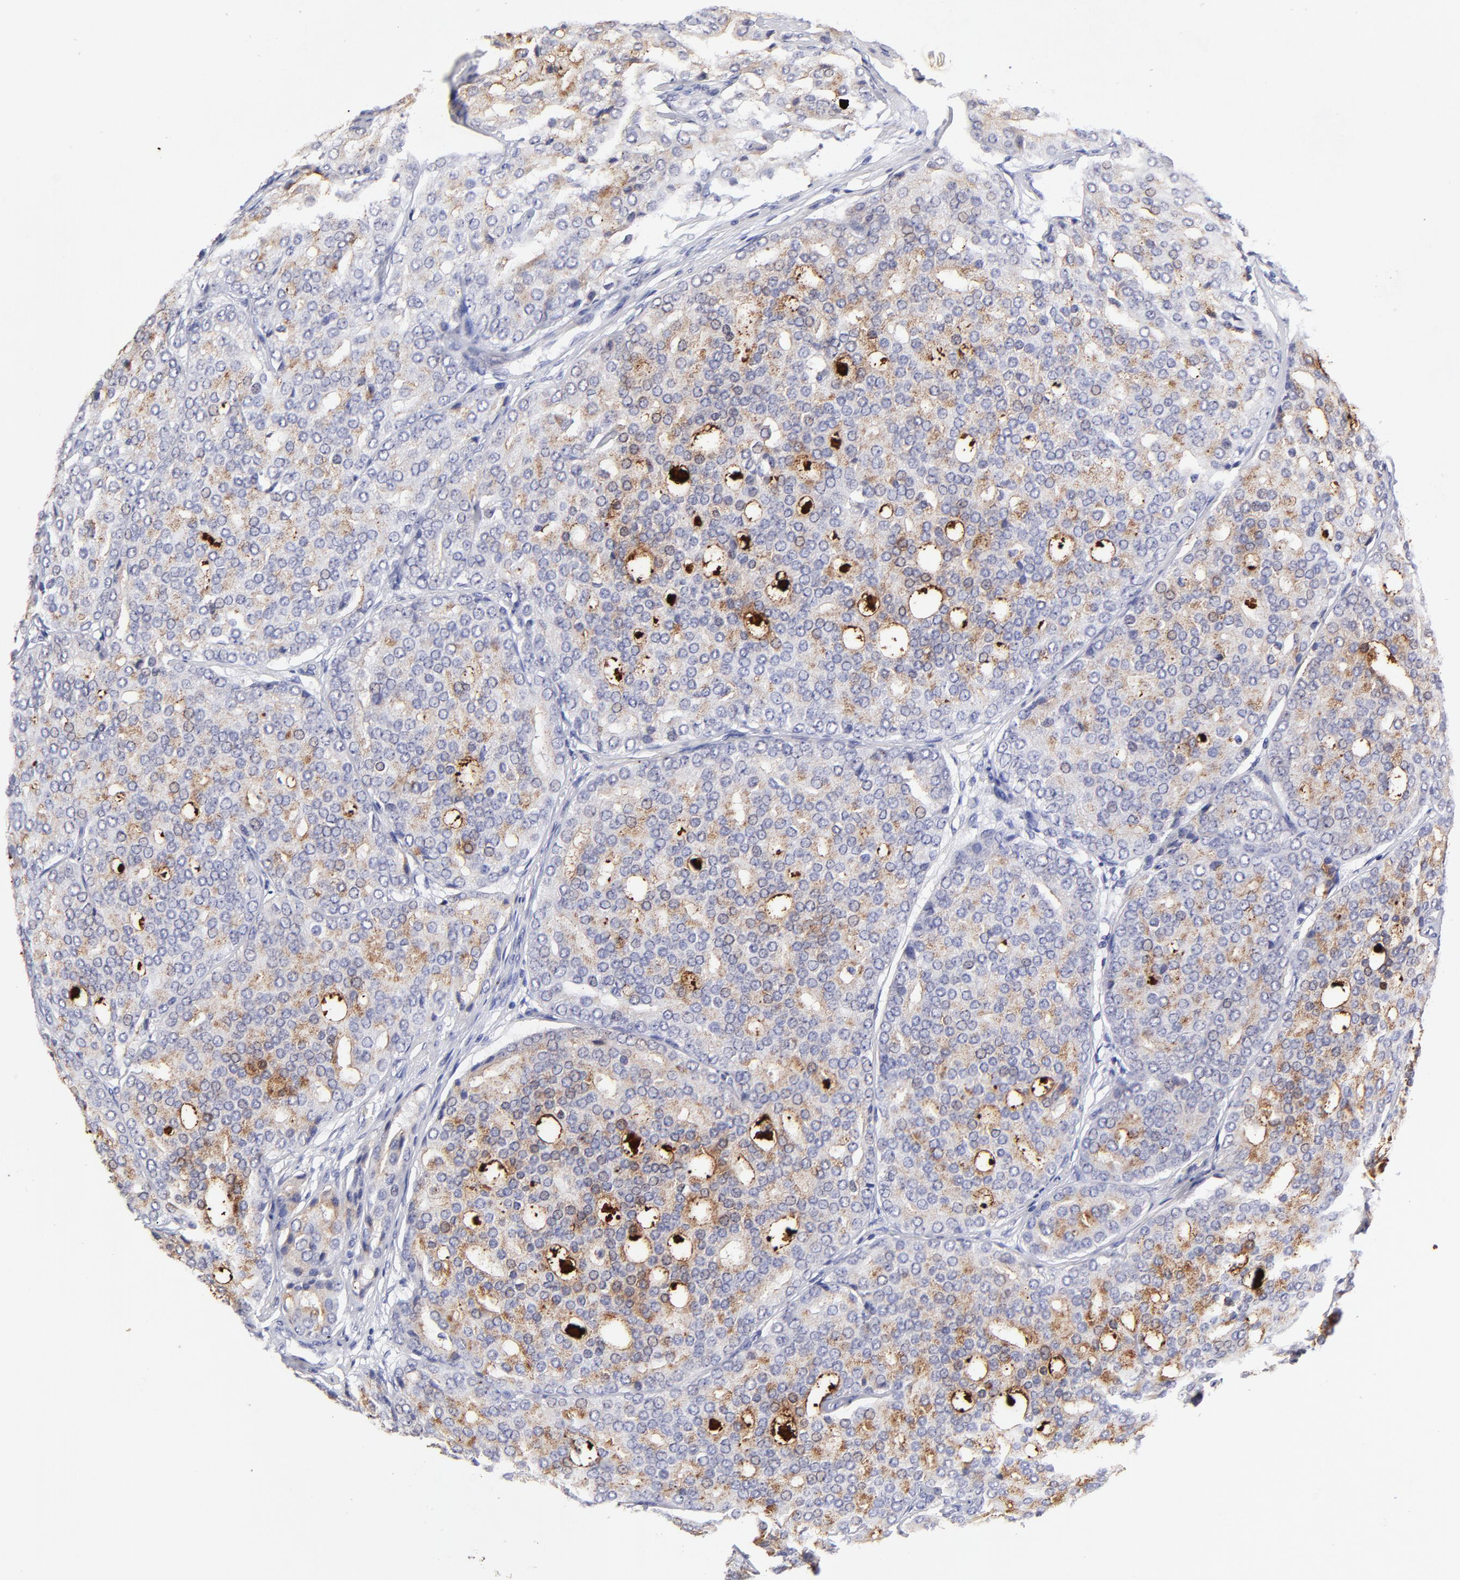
{"staining": {"intensity": "weak", "quantity": "25%-75%", "location": "cytoplasmic/membranous"}, "tissue": "prostate cancer", "cell_type": "Tumor cells", "image_type": "cancer", "snomed": [{"axis": "morphology", "description": "Adenocarcinoma, High grade"}, {"axis": "topography", "description": "Prostate"}], "caption": "Prostate adenocarcinoma (high-grade) stained with a protein marker exhibits weak staining in tumor cells.", "gene": "BTG2", "patient": {"sex": "male", "age": 64}}